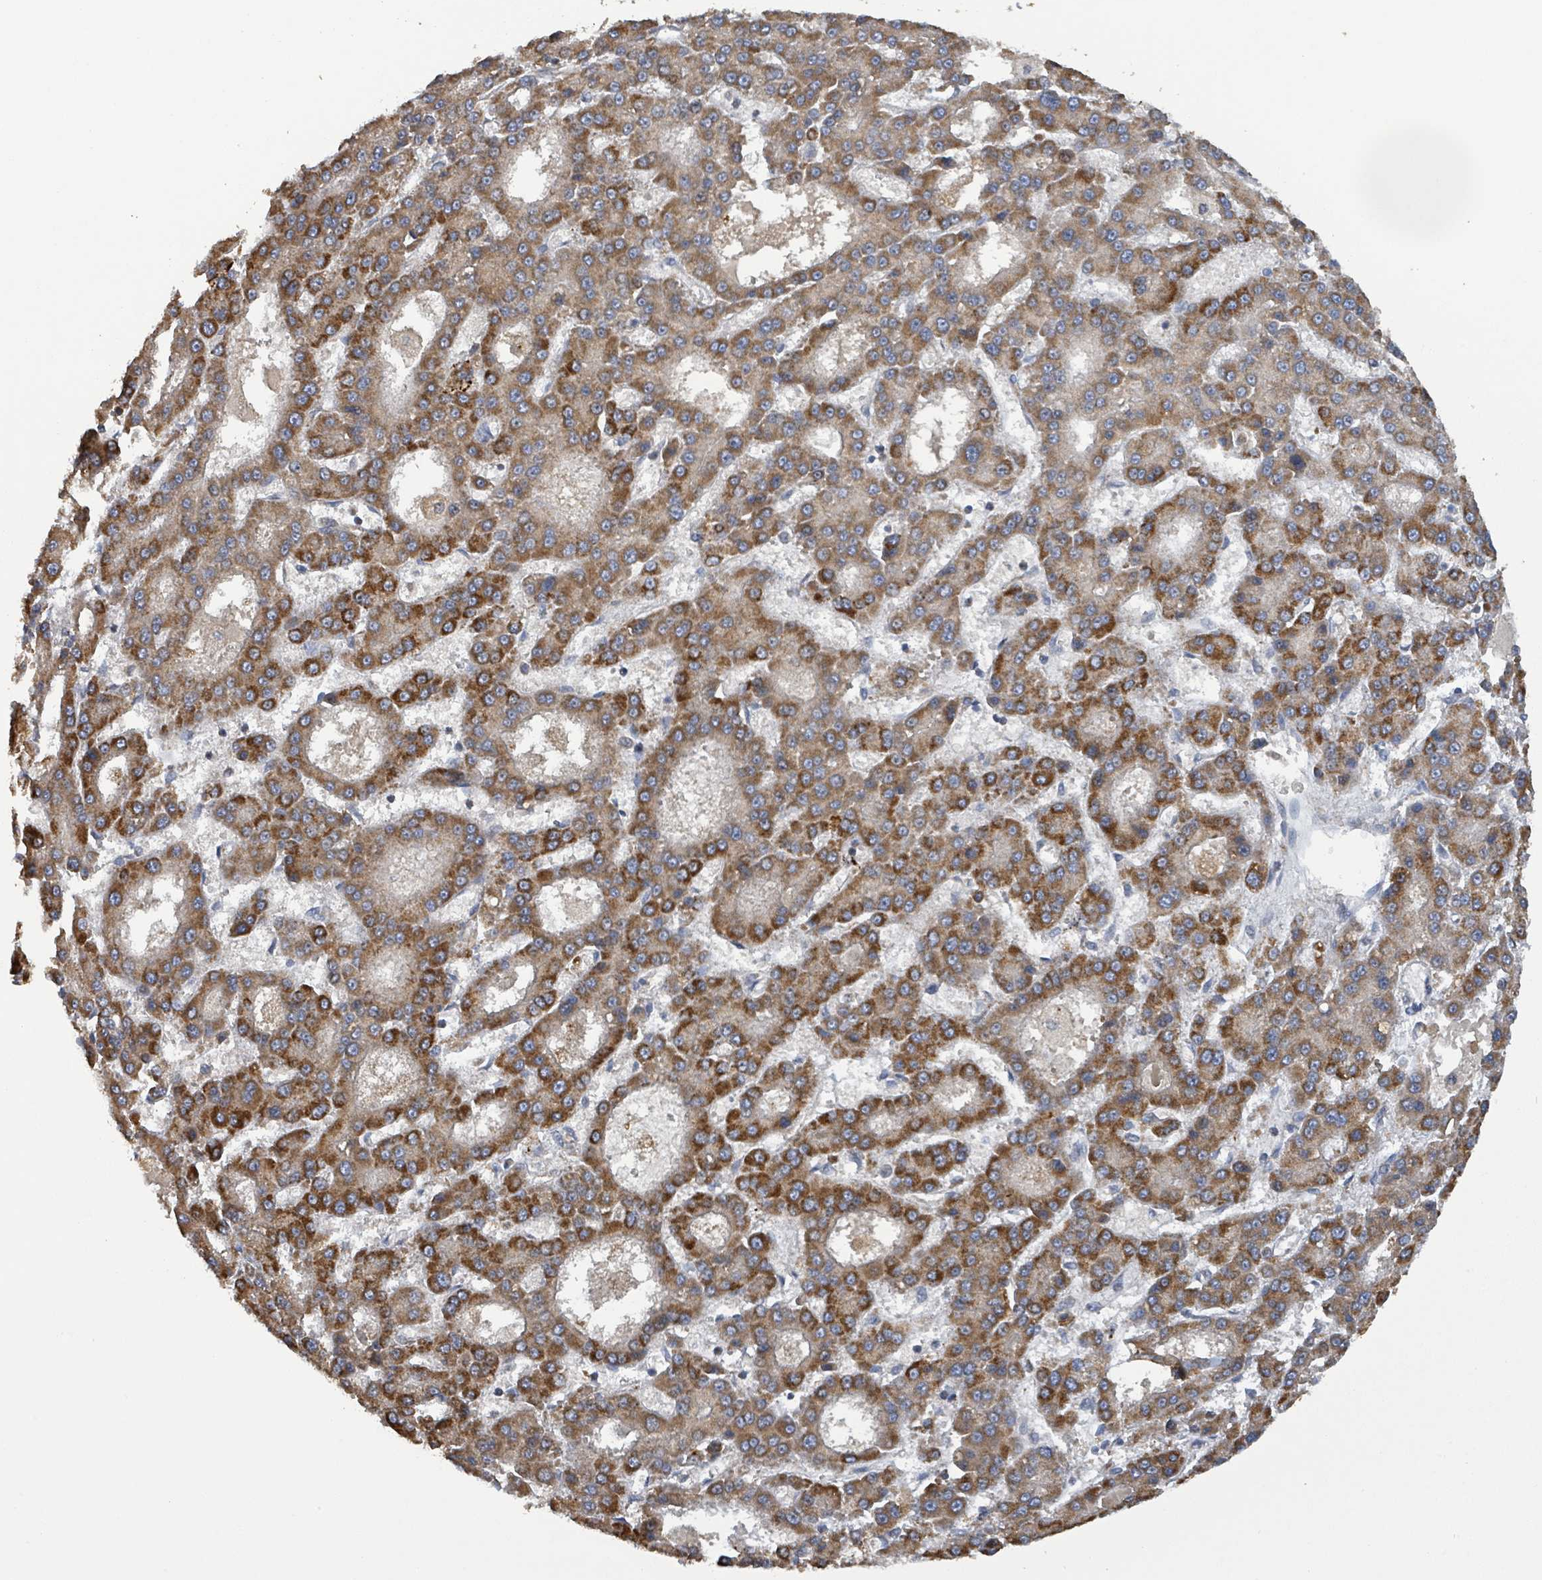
{"staining": {"intensity": "strong", "quantity": "25%-75%", "location": "cytoplasmic/membranous"}, "tissue": "liver cancer", "cell_type": "Tumor cells", "image_type": "cancer", "snomed": [{"axis": "morphology", "description": "Carcinoma, Hepatocellular, NOS"}, {"axis": "topography", "description": "Liver"}], "caption": "Immunohistochemical staining of human hepatocellular carcinoma (liver) displays strong cytoplasmic/membranous protein staining in approximately 25%-75% of tumor cells.", "gene": "PLAAT1", "patient": {"sex": "male", "age": 70}}